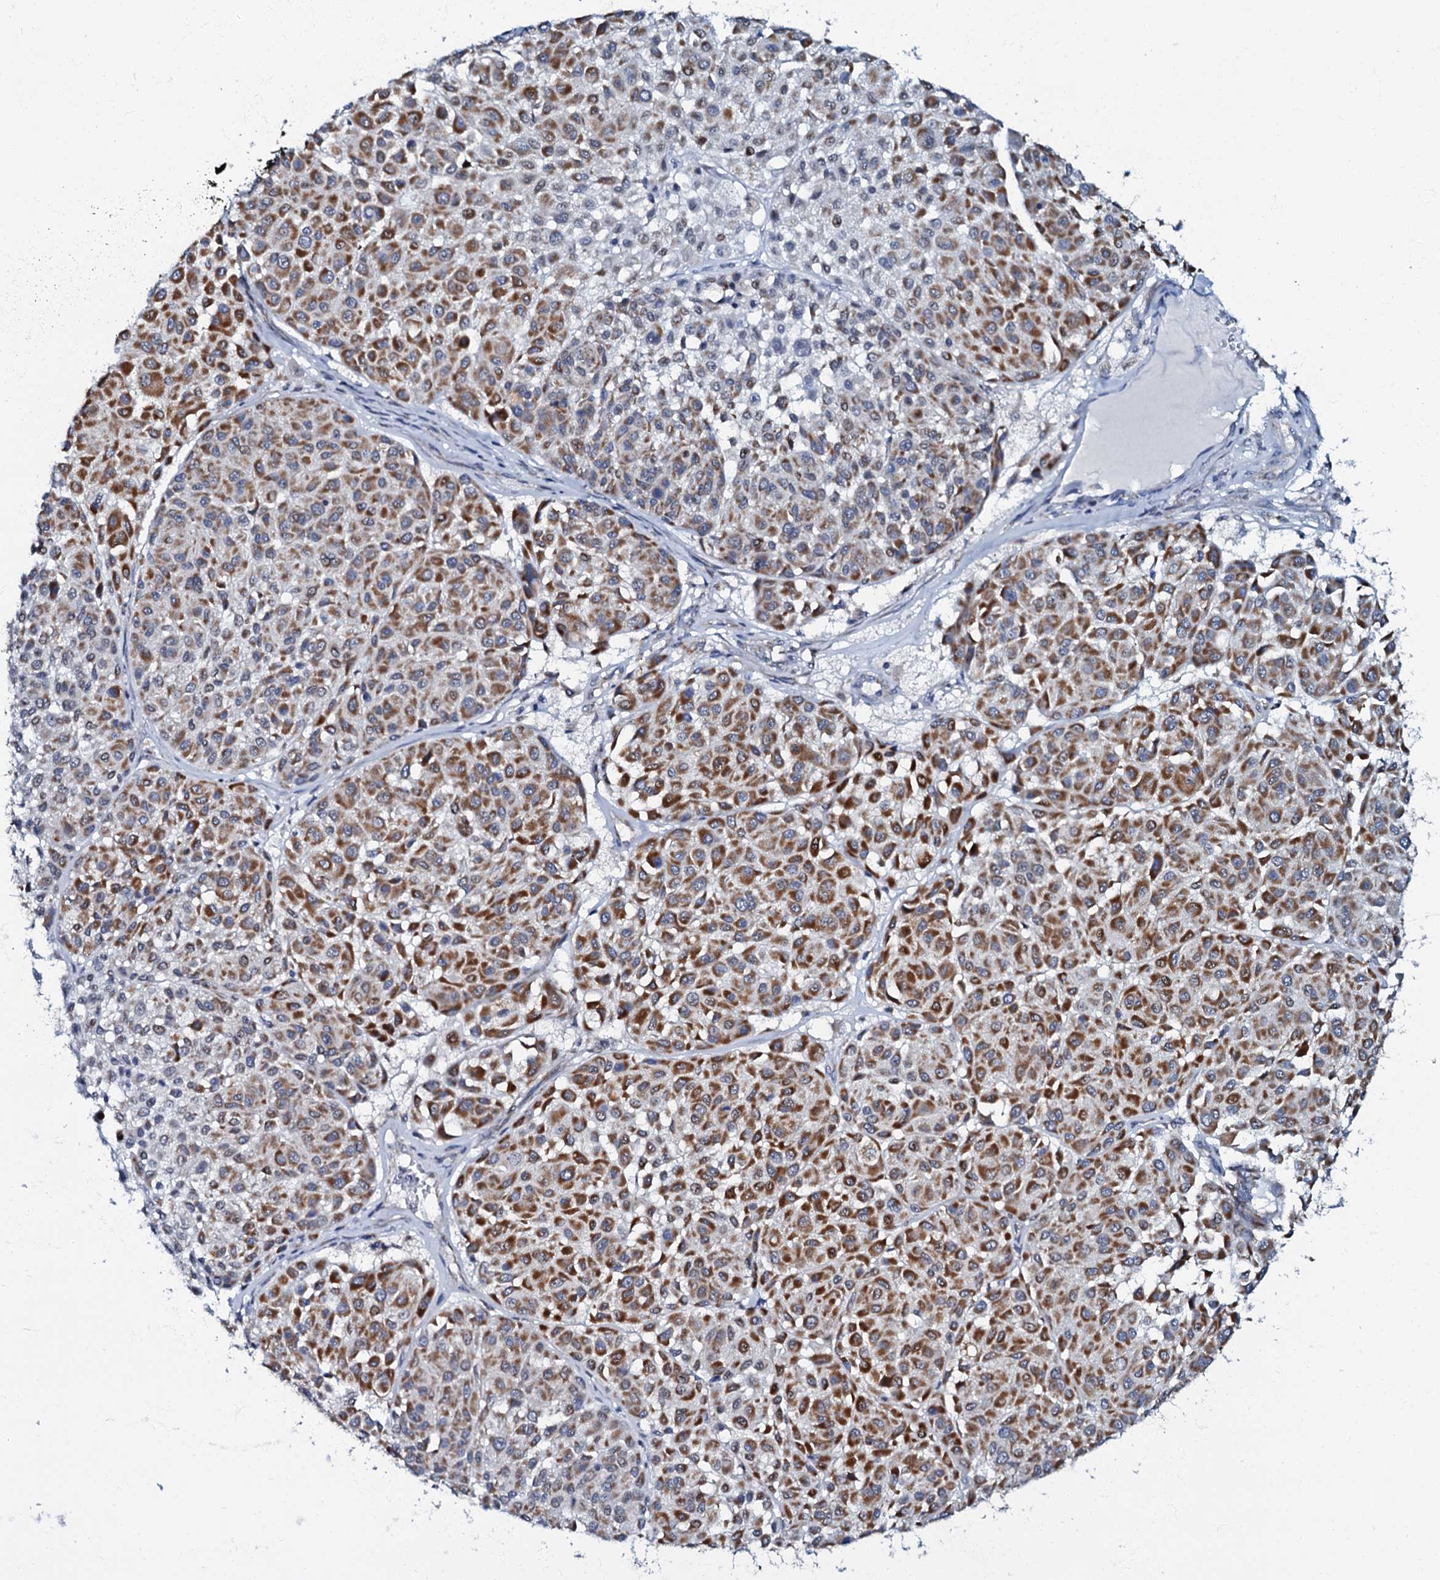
{"staining": {"intensity": "strong", "quantity": ">75%", "location": "cytoplasmic/membranous"}, "tissue": "melanoma", "cell_type": "Tumor cells", "image_type": "cancer", "snomed": [{"axis": "morphology", "description": "Malignant melanoma, Metastatic site"}, {"axis": "topography", "description": "Soft tissue"}], "caption": "Immunohistochemical staining of human malignant melanoma (metastatic site) displays high levels of strong cytoplasmic/membranous positivity in about >75% of tumor cells.", "gene": "MRPL51", "patient": {"sex": "male", "age": 41}}